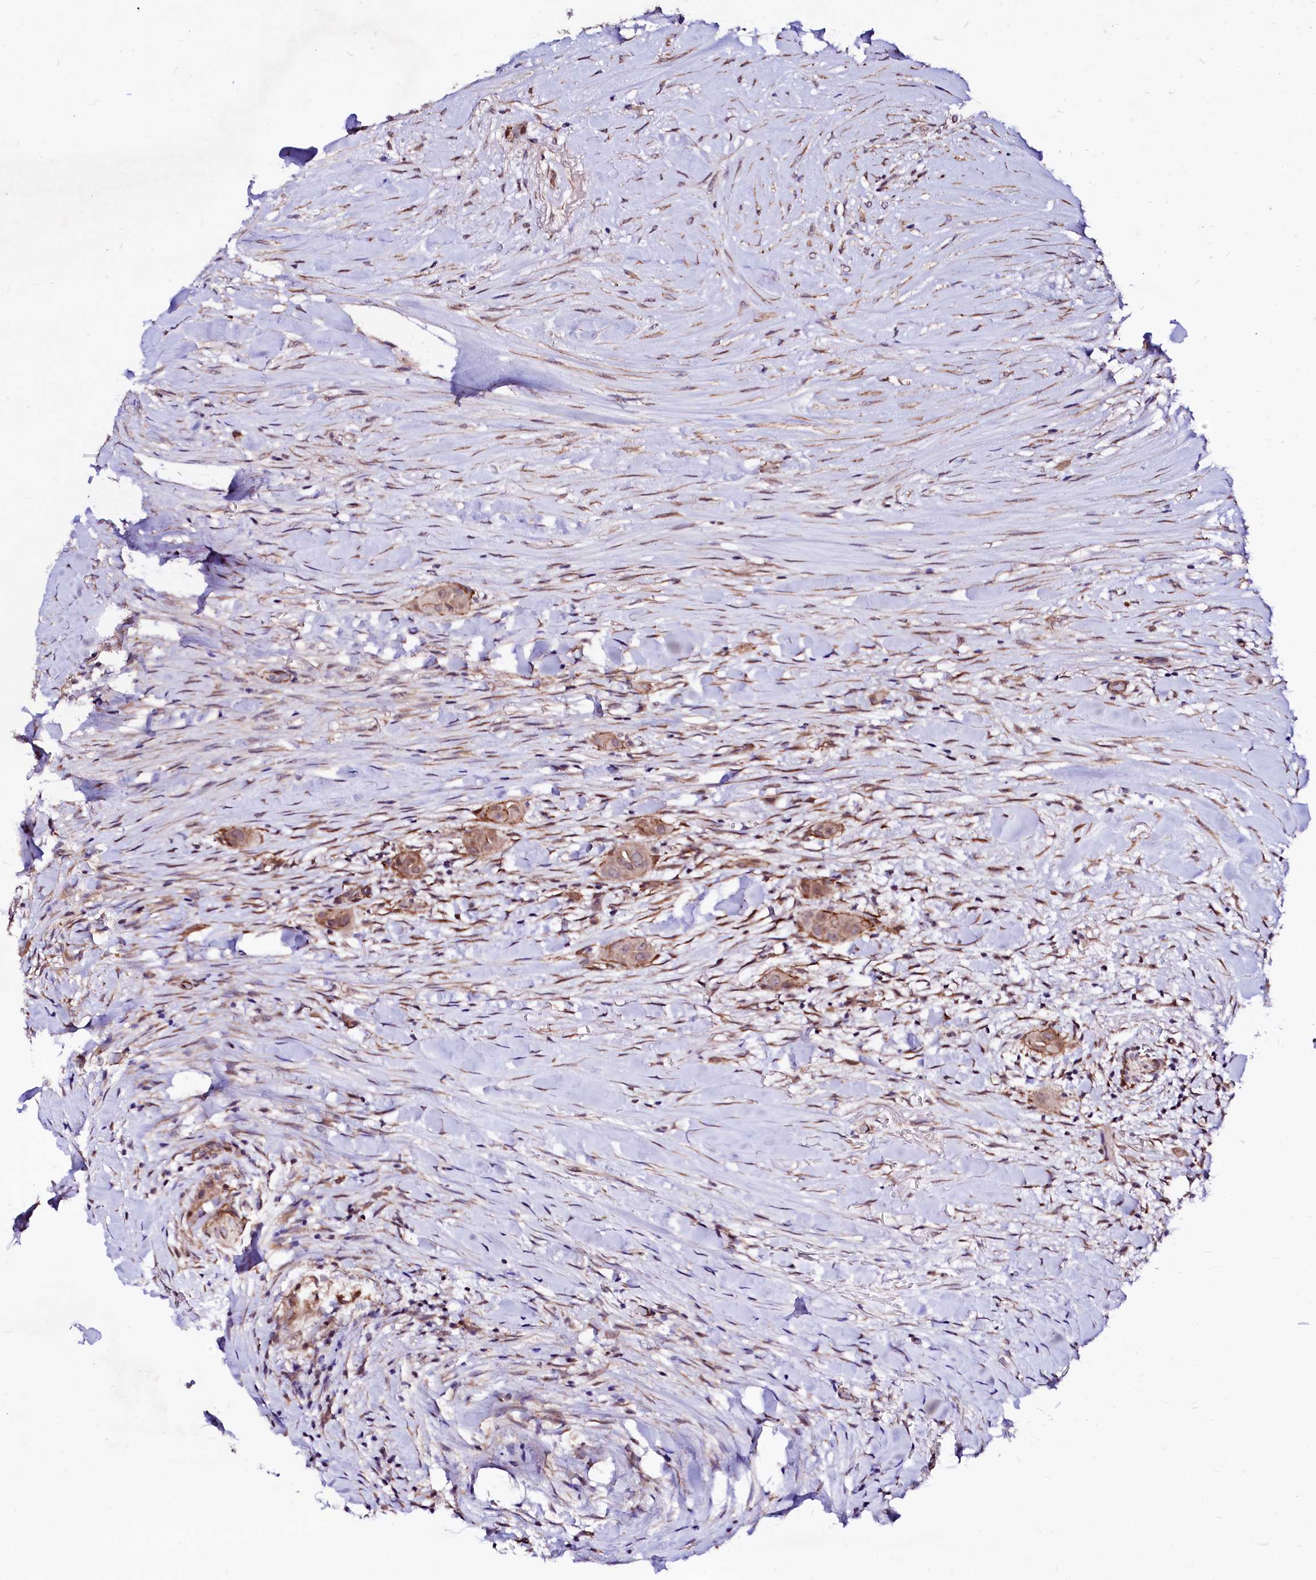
{"staining": {"intensity": "weak", "quantity": ">75%", "location": "cytoplasmic/membranous"}, "tissue": "thyroid cancer", "cell_type": "Tumor cells", "image_type": "cancer", "snomed": [{"axis": "morphology", "description": "Papillary adenocarcinoma, NOS"}, {"axis": "topography", "description": "Thyroid gland"}], "caption": "This histopathology image shows immunohistochemistry staining of human thyroid cancer, with low weak cytoplasmic/membranous expression in about >75% of tumor cells.", "gene": "GPR176", "patient": {"sex": "female", "age": 59}}